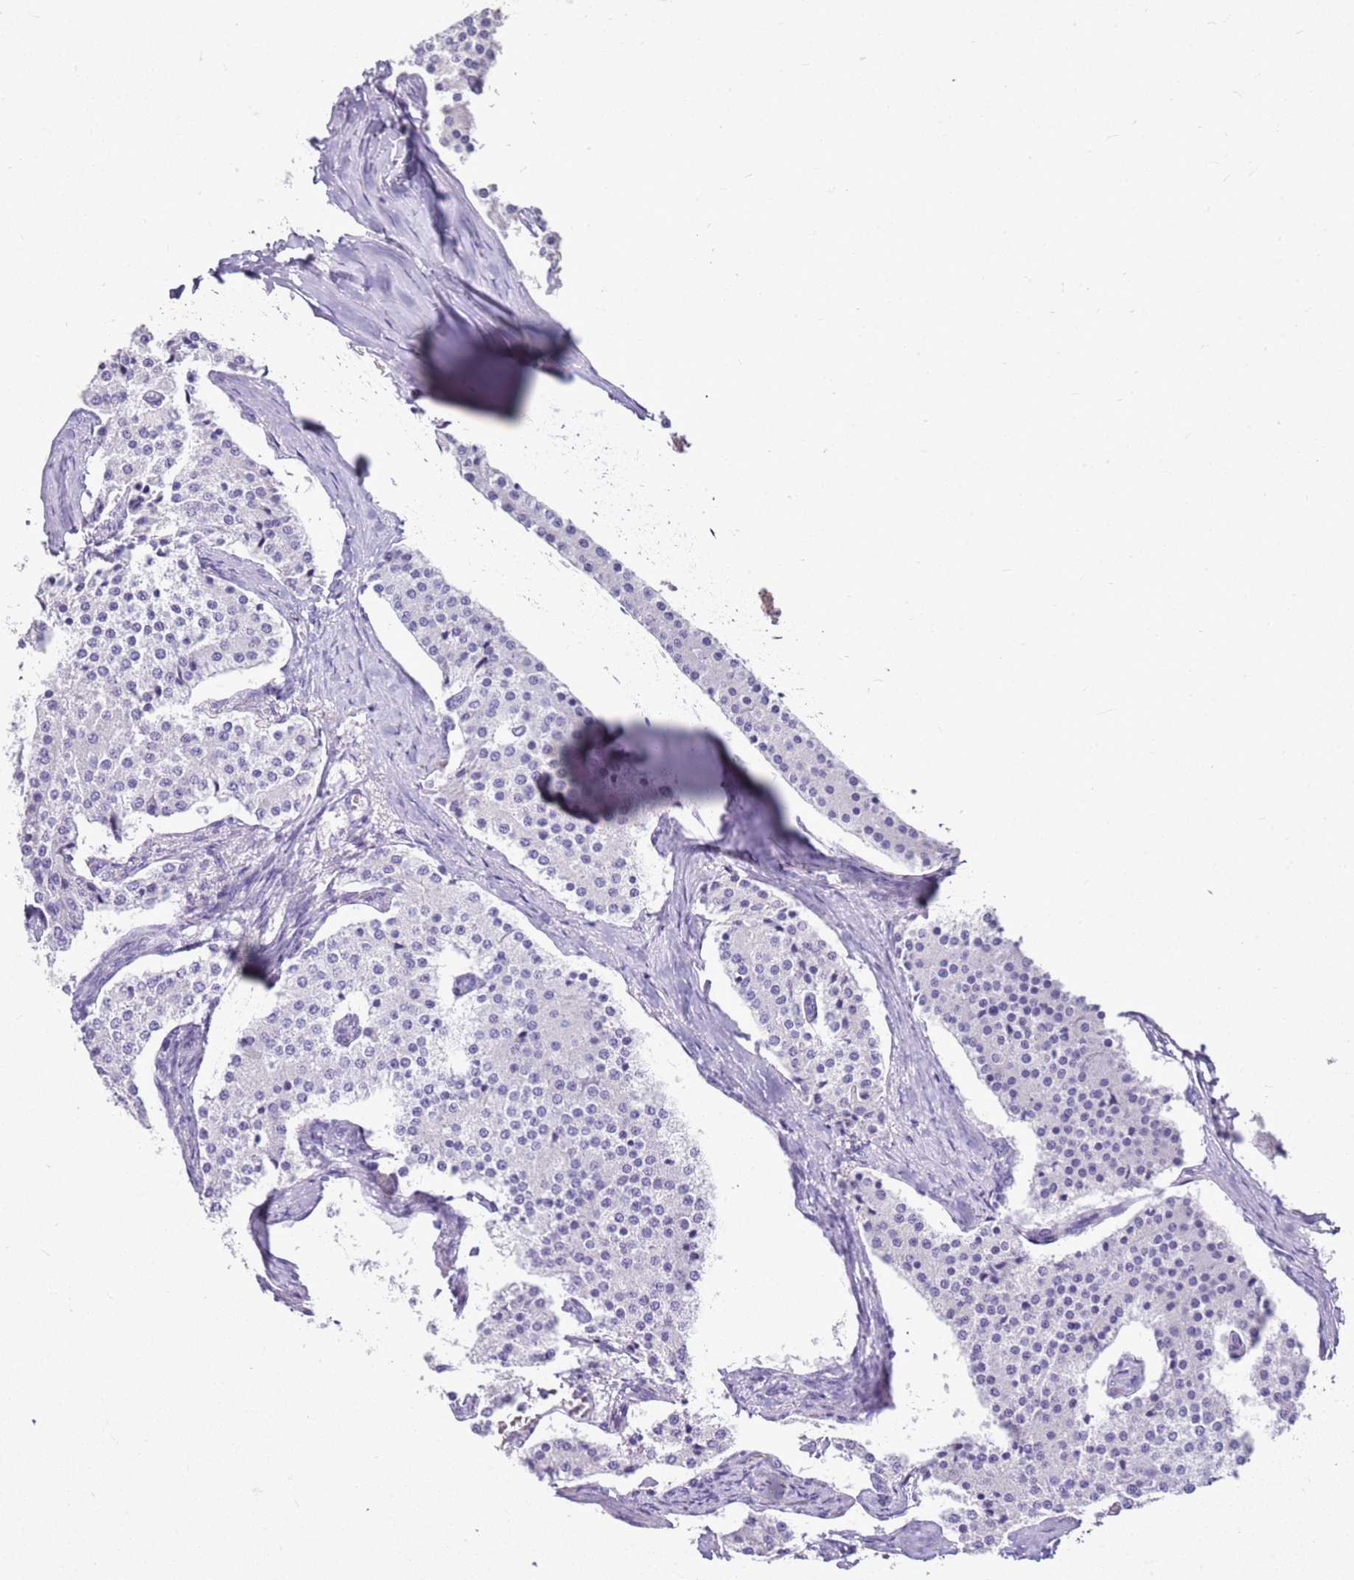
{"staining": {"intensity": "negative", "quantity": "none", "location": "none"}, "tissue": "carcinoid", "cell_type": "Tumor cells", "image_type": "cancer", "snomed": [{"axis": "morphology", "description": "Carcinoid, malignant, NOS"}, {"axis": "topography", "description": "Colon"}], "caption": "High magnification brightfield microscopy of carcinoid stained with DAB (brown) and counterstained with hematoxylin (blue): tumor cells show no significant staining.", "gene": "CA8", "patient": {"sex": "female", "age": 52}}